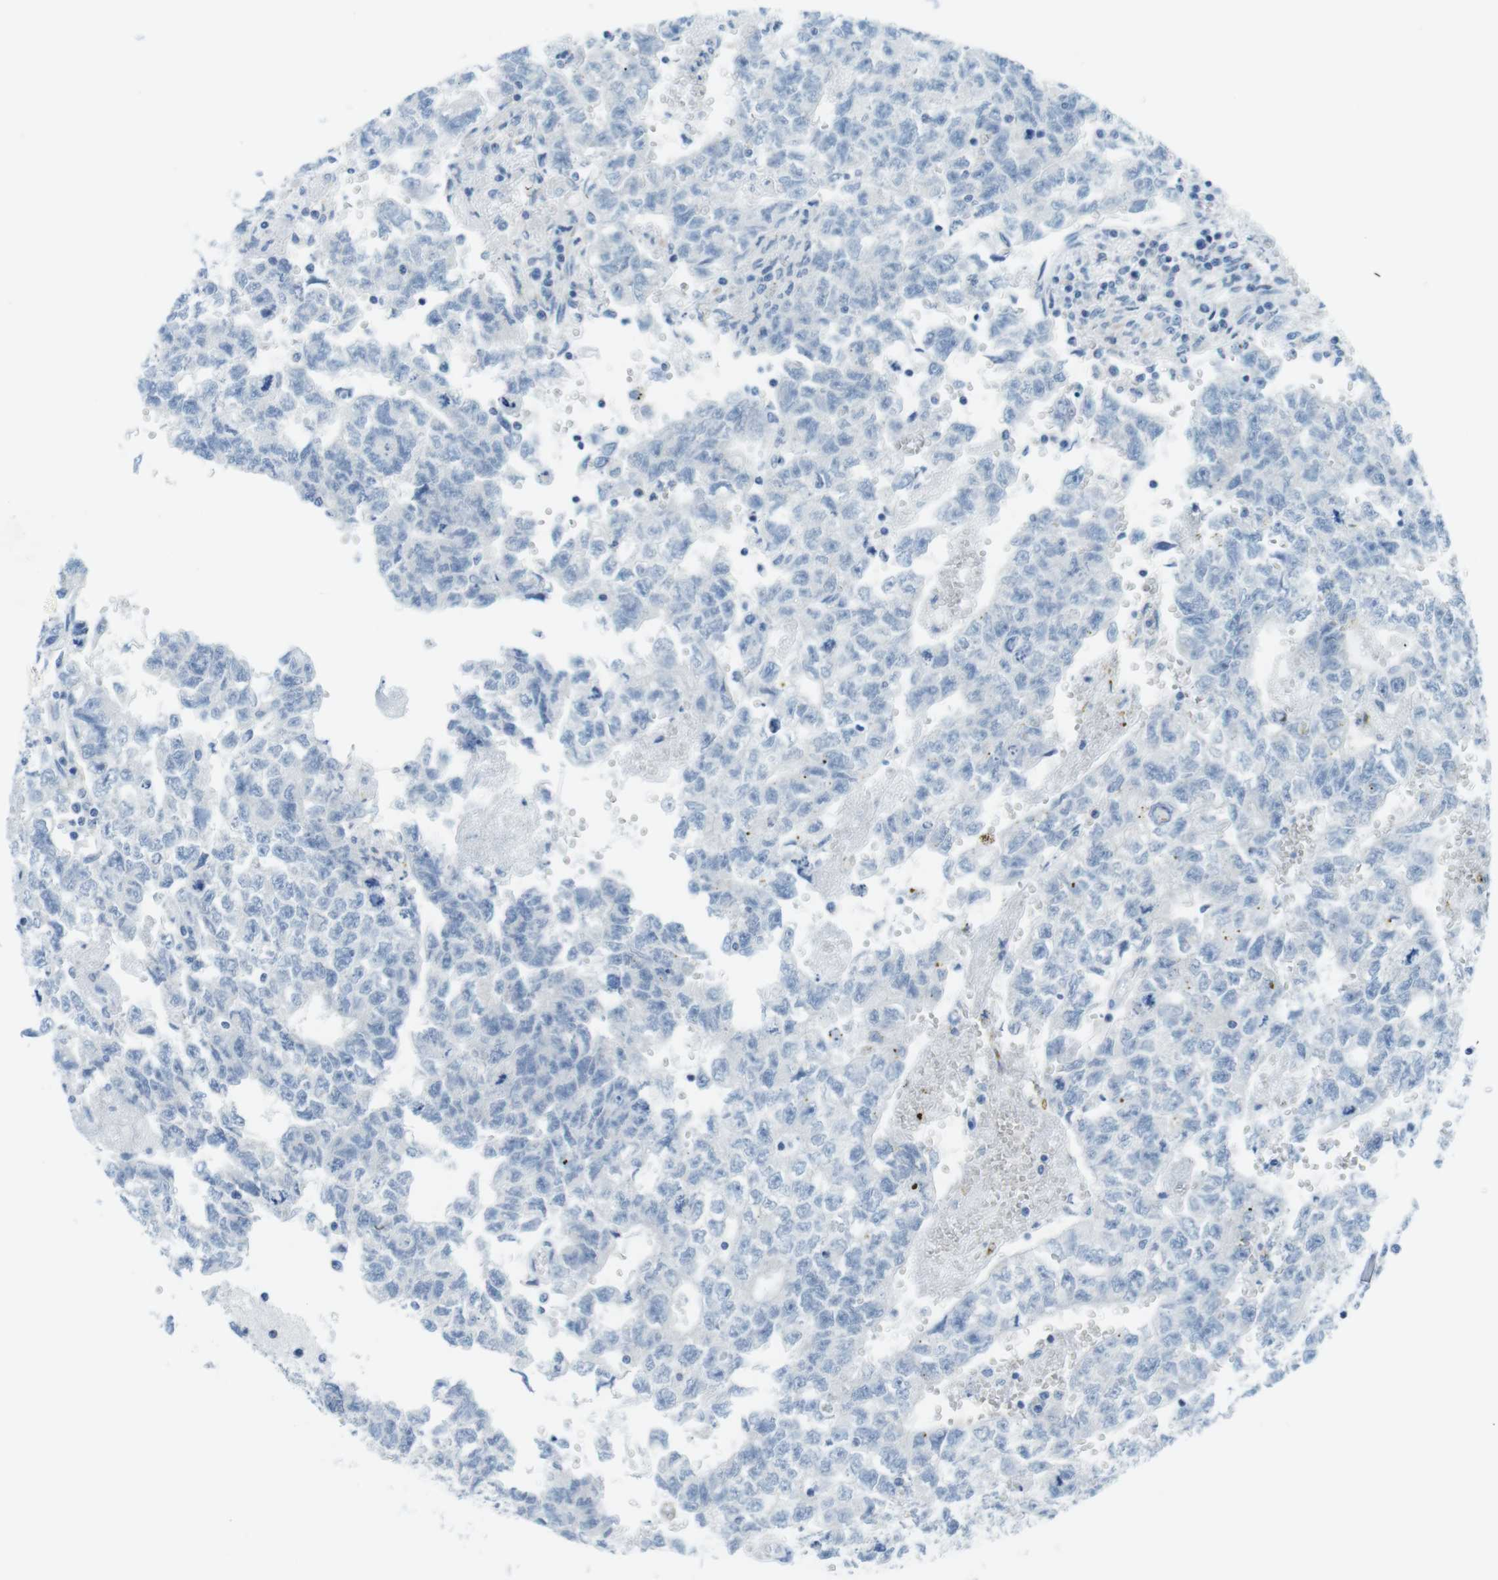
{"staining": {"intensity": "negative", "quantity": "none", "location": "none"}, "tissue": "testis cancer", "cell_type": "Tumor cells", "image_type": "cancer", "snomed": [{"axis": "morphology", "description": "Seminoma, NOS"}, {"axis": "morphology", "description": "Carcinoma, Embryonal, NOS"}, {"axis": "topography", "description": "Testis"}], "caption": "Tumor cells are negative for brown protein staining in testis embryonal carcinoma.", "gene": "ASIC5", "patient": {"sex": "male", "age": 38}}